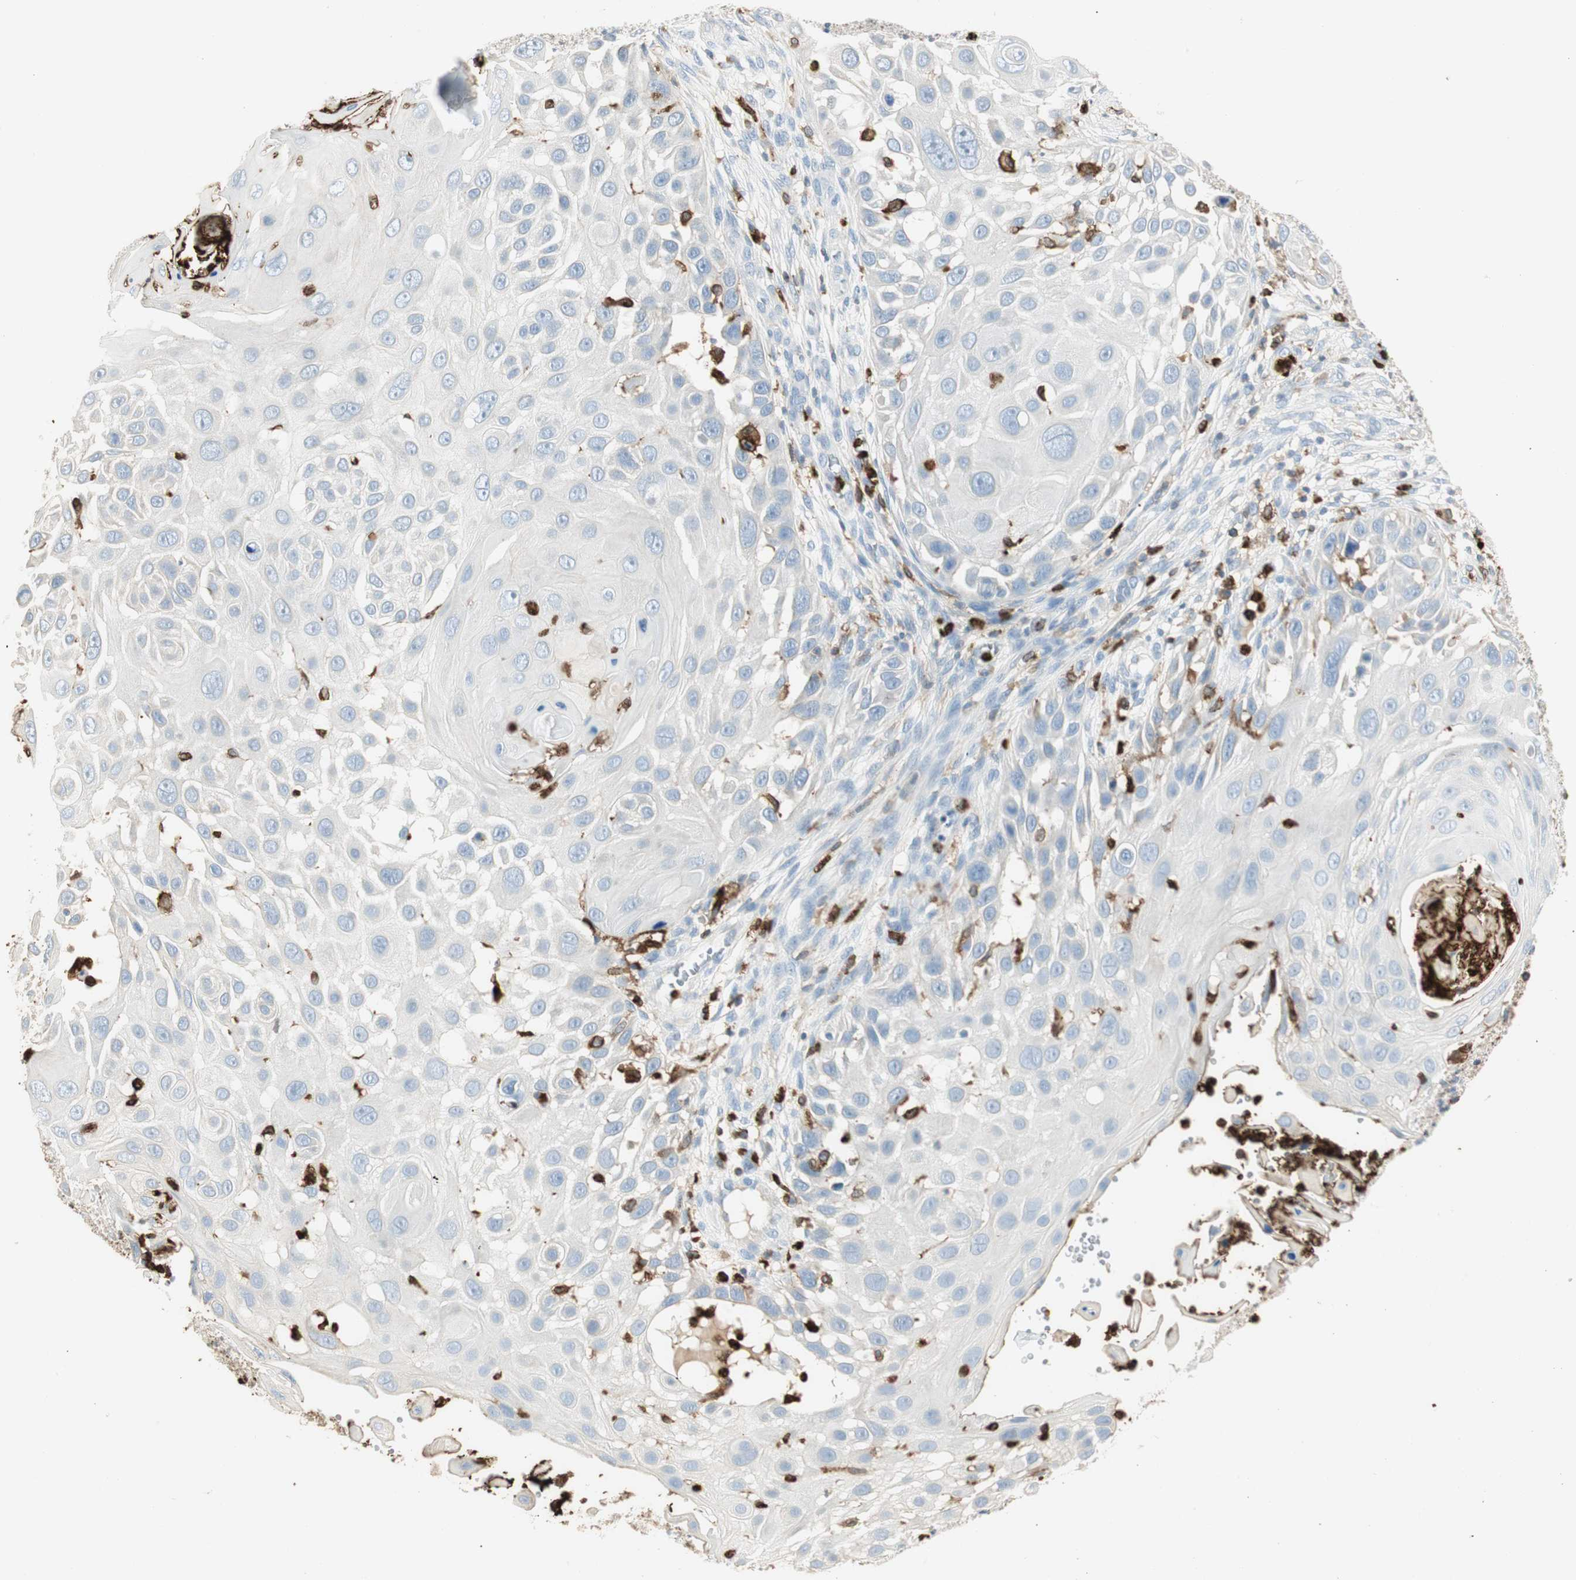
{"staining": {"intensity": "negative", "quantity": "none", "location": "none"}, "tissue": "skin cancer", "cell_type": "Tumor cells", "image_type": "cancer", "snomed": [{"axis": "morphology", "description": "Squamous cell carcinoma, NOS"}, {"axis": "topography", "description": "Skin"}], "caption": "DAB (3,3'-diaminobenzidine) immunohistochemical staining of human skin squamous cell carcinoma reveals no significant staining in tumor cells. (Brightfield microscopy of DAB immunohistochemistry (IHC) at high magnification).", "gene": "ITGB2", "patient": {"sex": "female", "age": 44}}